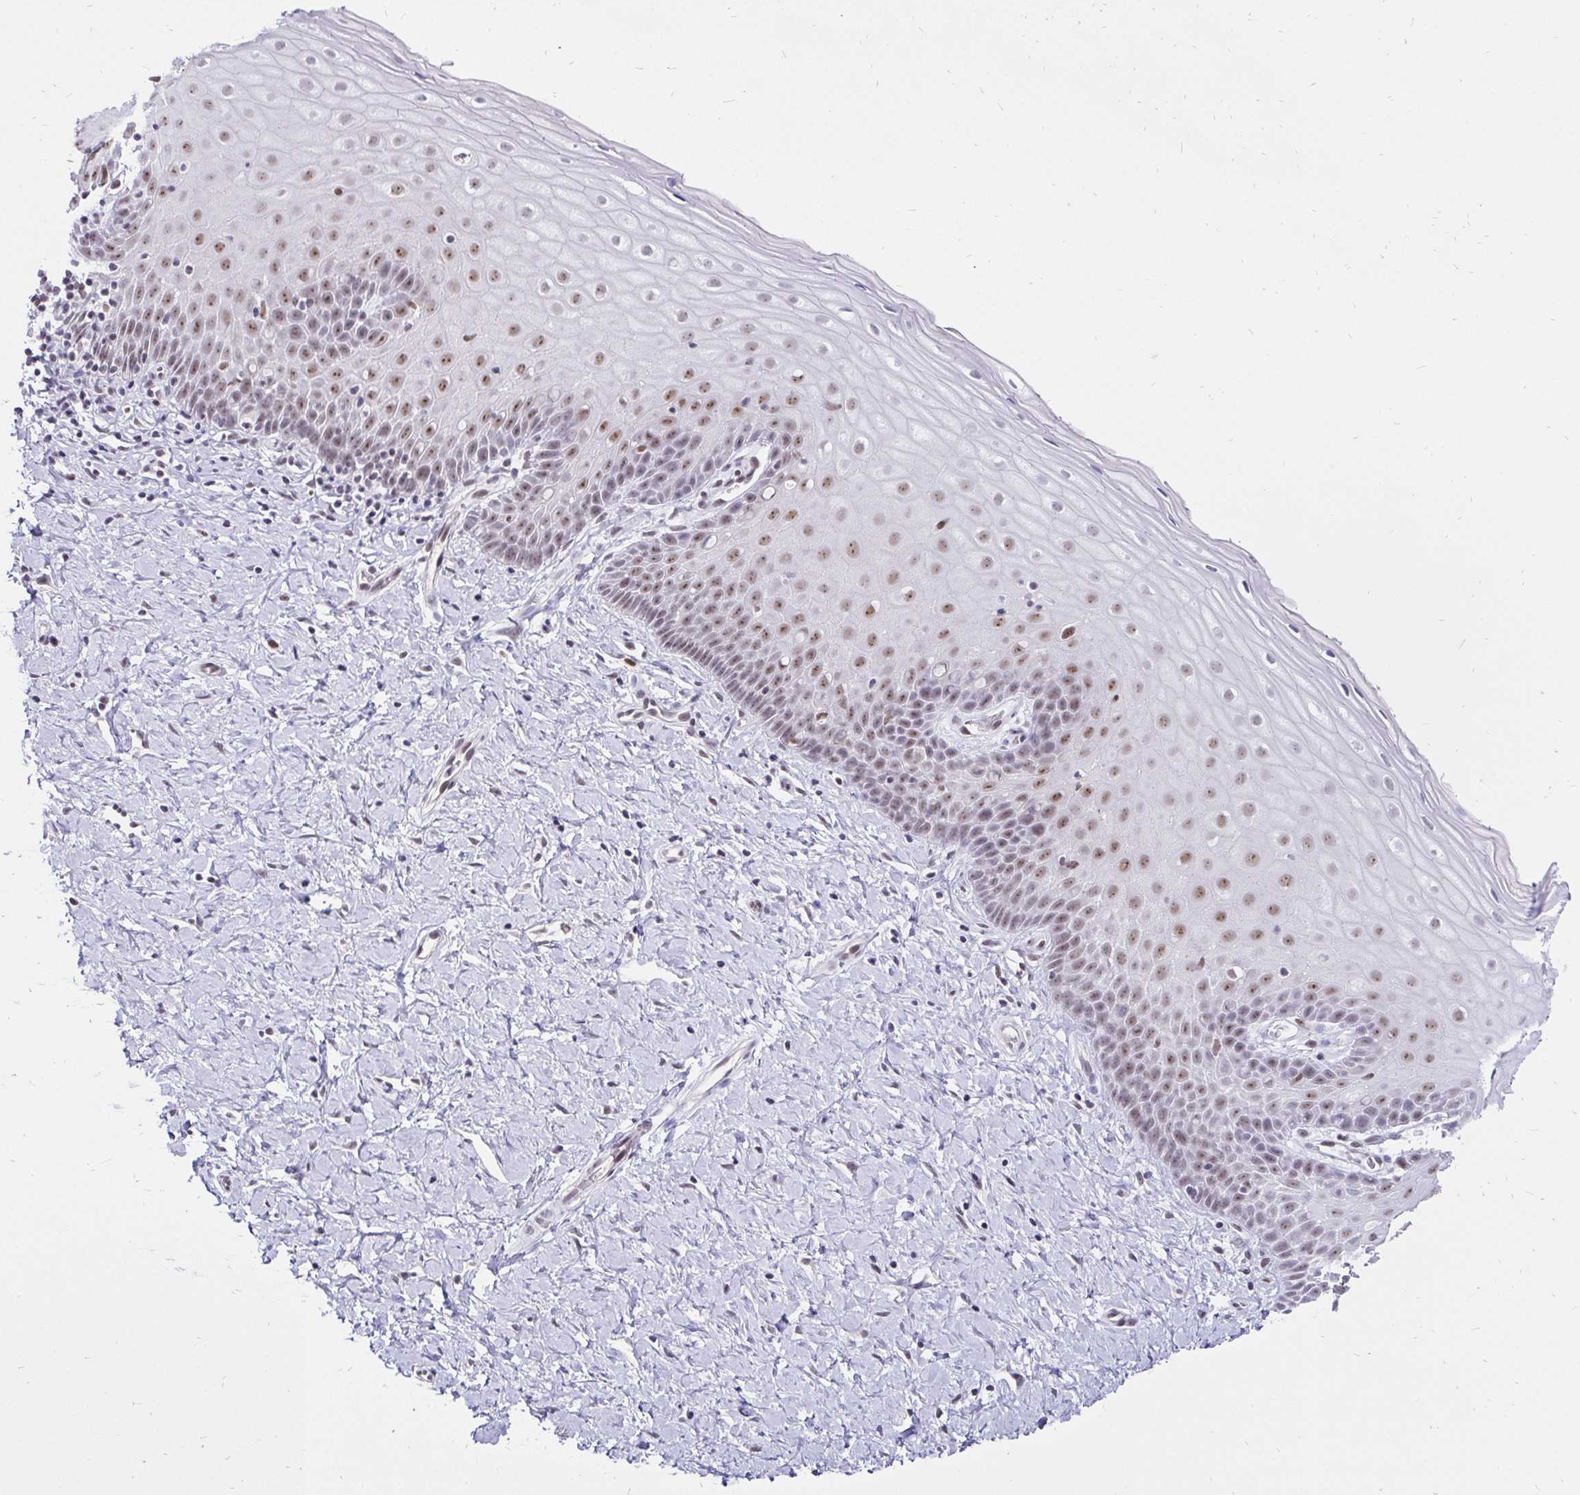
{"staining": {"intensity": "moderate", "quantity": ">75%", "location": "nuclear"}, "tissue": "cervix", "cell_type": "Glandular cells", "image_type": "normal", "snomed": [{"axis": "morphology", "description": "Normal tissue, NOS"}, {"axis": "topography", "description": "Cervix"}], "caption": "An immunohistochemistry histopathology image of unremarkable tissue is shown. Protein staining in brown labels moderate nuclear positivity in cervix within glandular cells. Nuclei are stained in blue.", "gene": "ZNF860", "patient": {"sex": "female", "age": 37}}